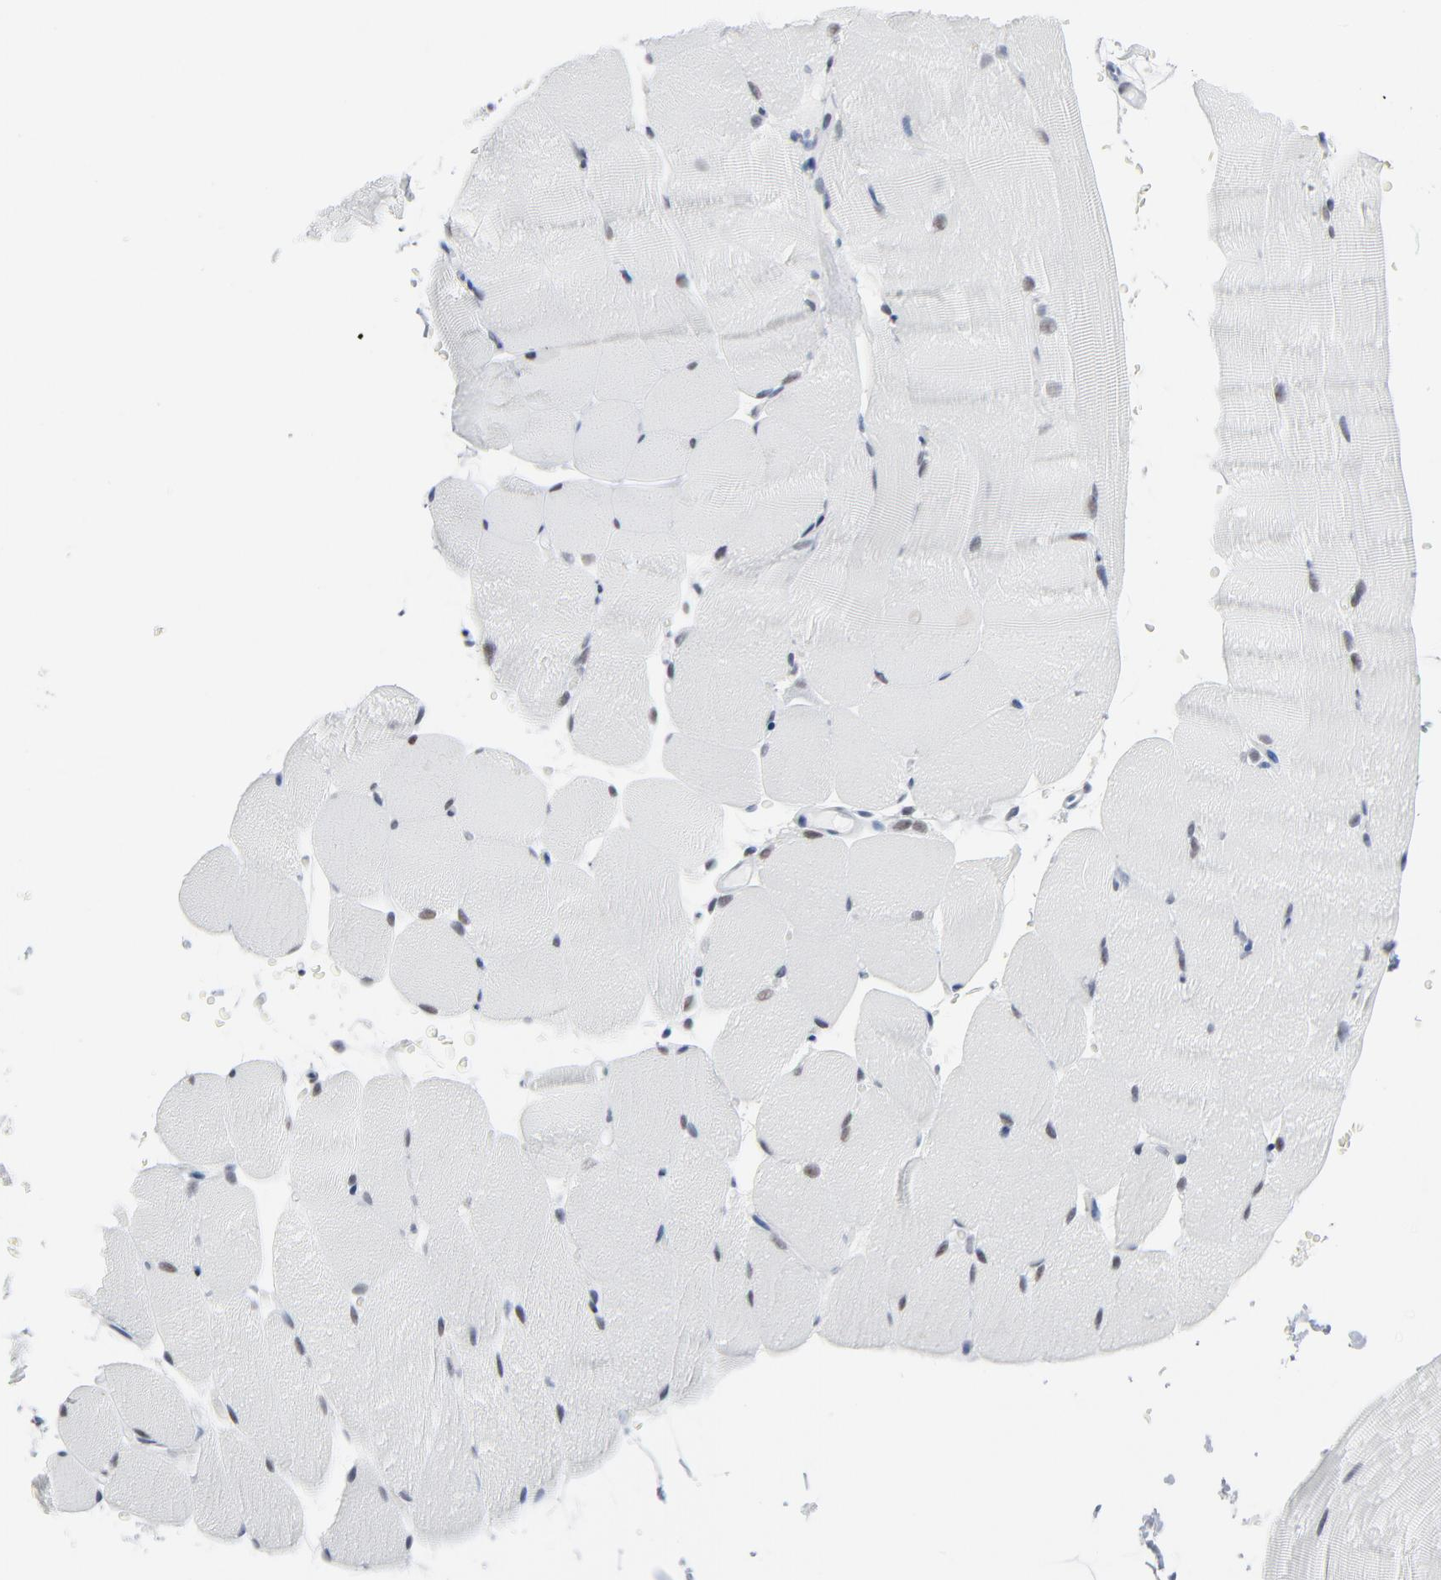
{"staining": {"intensity": "weak", "quantity": "25%-75%", "location": "nuclear"}, "tissue": "skeletal muscle", "cell_type": "Myocytes", "image_type": "normal", "snomed": [{"axis": "morphology", "description": "Normal tissue, NOS"}, {"axis": "topography", "description": "Skeletal muscle"}], "caption": "DAB (3,3'-diaminobenzidine) immunohistochemical staining of benign skeletal muscle demonstrates weak nuclear protein positivity in about 25%-75% of myocytes.", "gene": "SIRT1", "patient": {"sex": "female", "age": 37}}